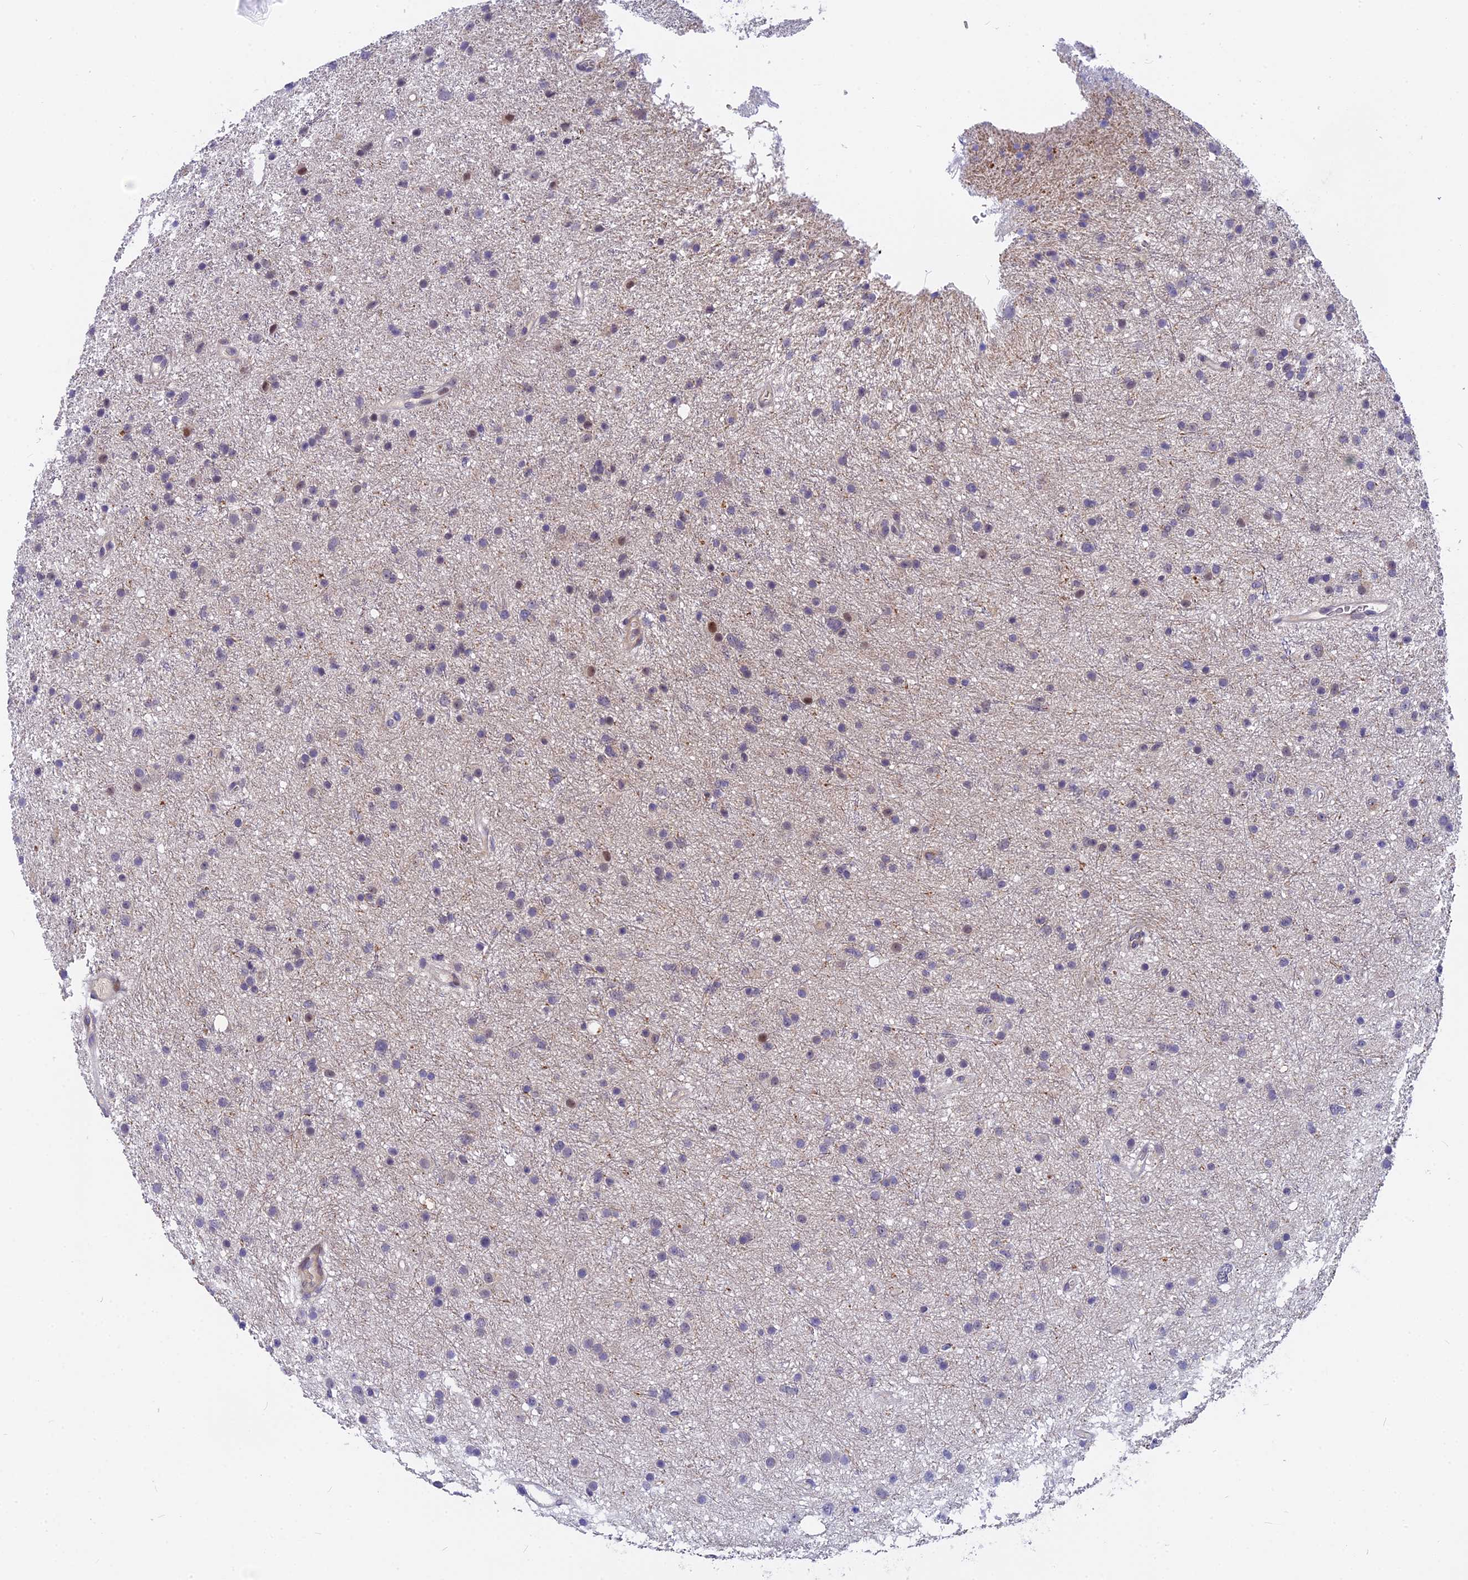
{"staining": {"intensity": "negative", "quantity": "none", "location": "none"}, "tissue": "glioma", "cell_type": "Tumor cells", "image_type": "cancer", "snomed": [{"axis": "morphology", "description": "Glioma, malignant, Low grade"}, {"axis": "topography", "description": "Cerebral cortex"}], "caption": "Immunohistochemistry image of neoplastic tissue: low-grade glioma (malignant) stained with DAB displays no significant protein positivity in tumor cells.", "gene": "ANKRD34B", "patient": {"sex": "female", "age": 39}}